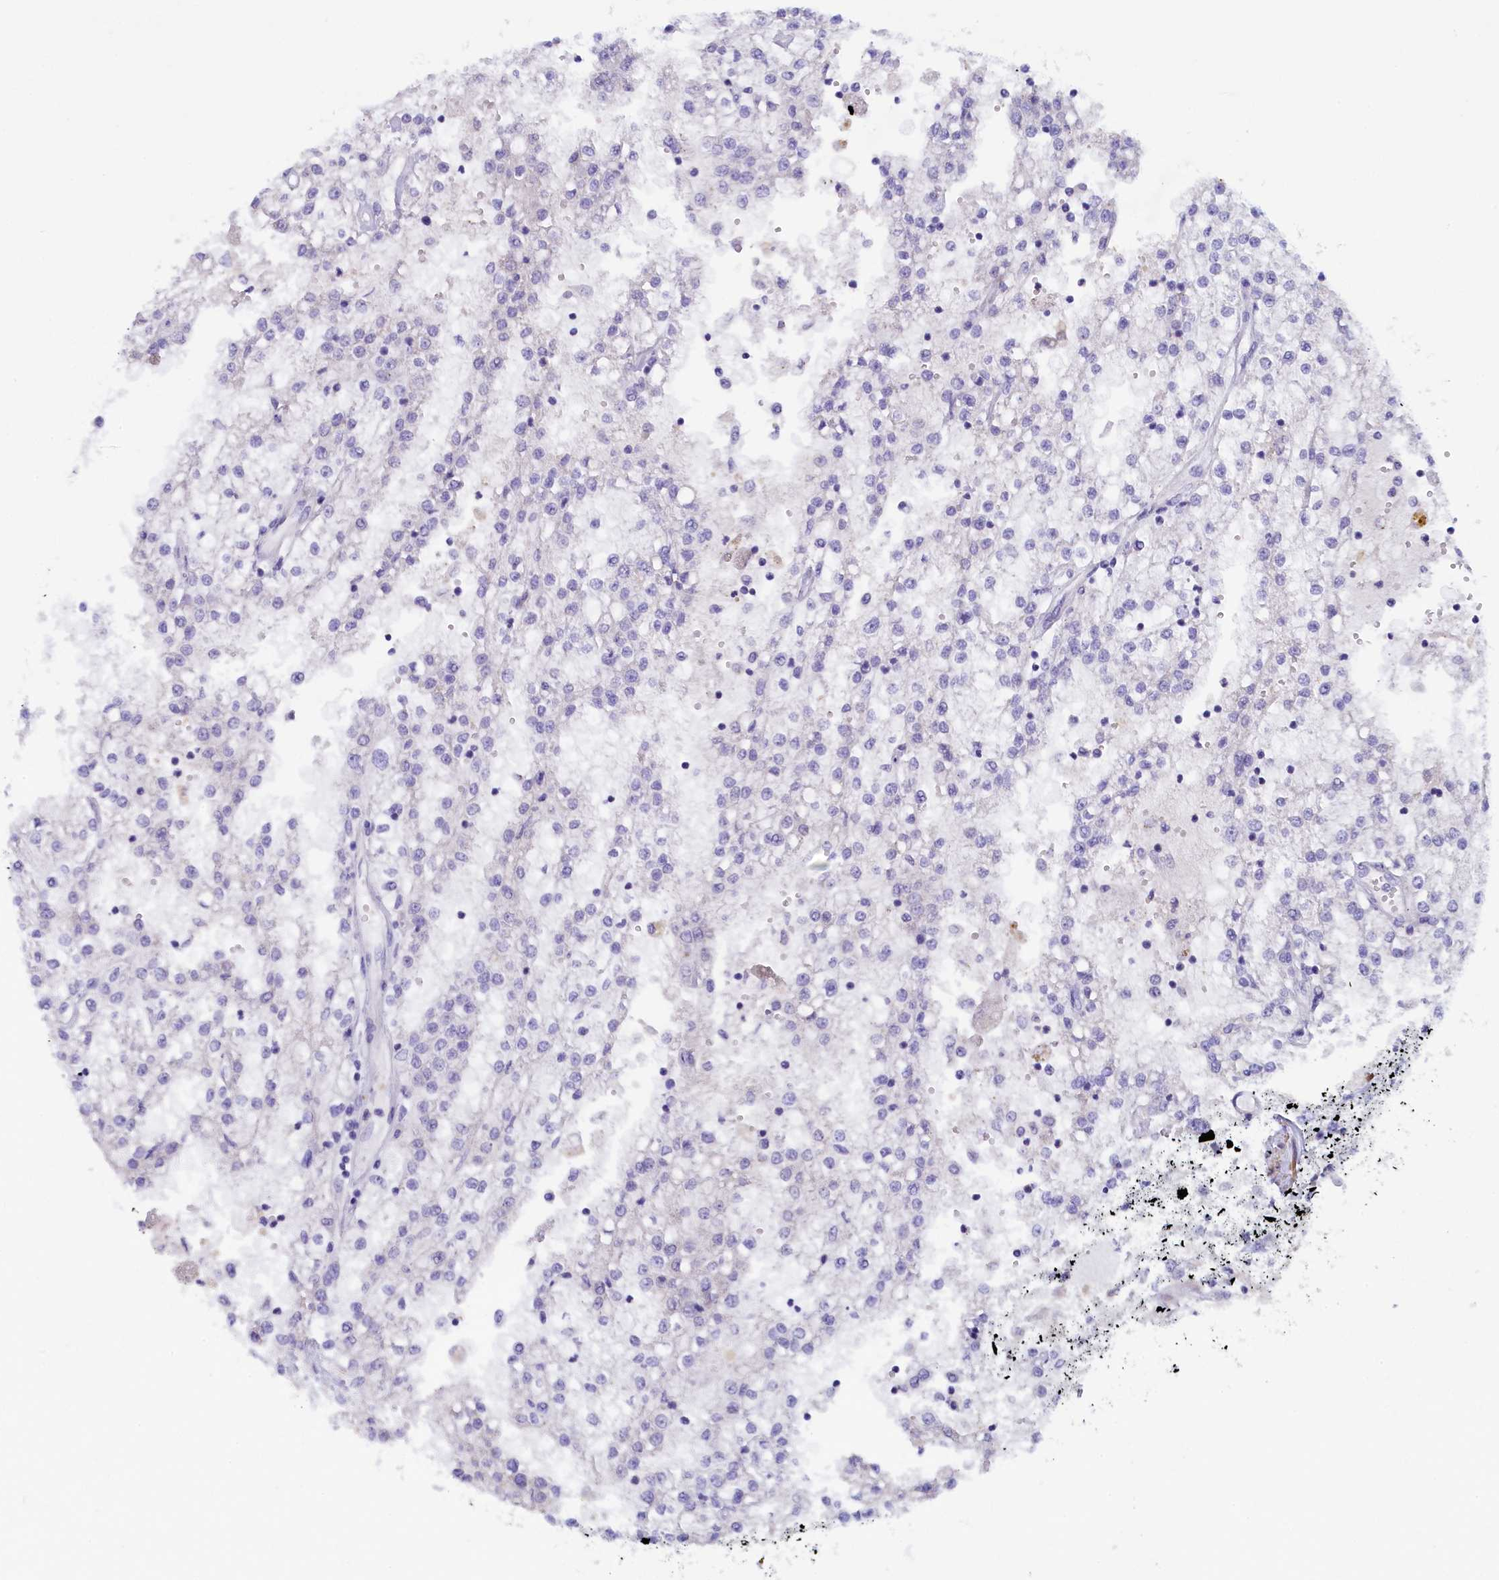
{"staining": {"intensity": "negative", "quantity": "none", "location": "none"}, "tissue": "renal cancer", "cell_type": "Tumor cells", "image_type": "cancer", "snomed": [{"axis": "morphology", "description": "Adenocarcinoma, NOS"}, {"axis": "topography", "description": "Kidney"}], "caption": "Immunohistochemistry histopathology image of renal adenocarcinoma stained for a protein (brown), which demonstrates no expression in tumor cells. (DAB immunohistochemistry visualized using brightfield microscopy, high magnification).", "gene": "RTTN", "patient": {"sex": "female", "age": 52}}